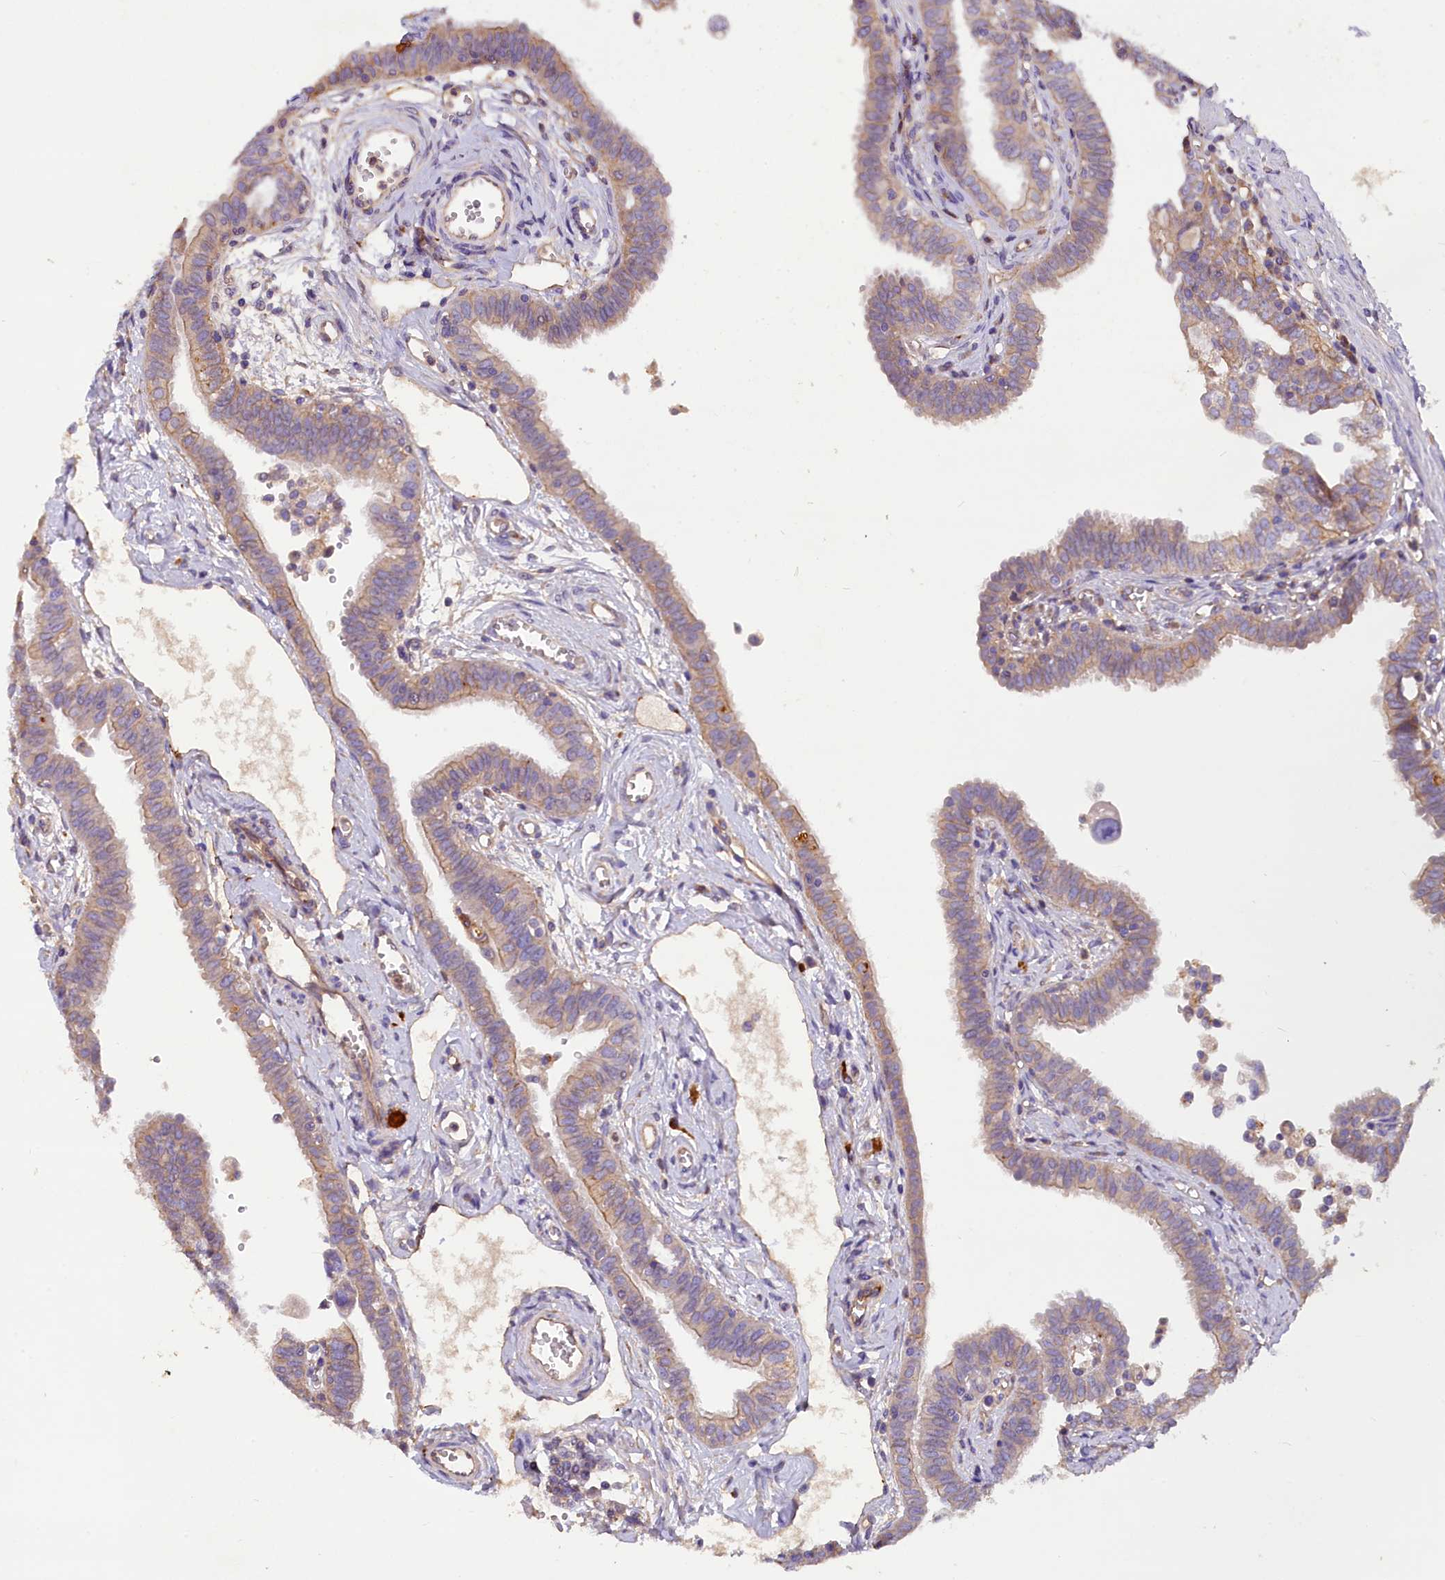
{"staining": {"intensity": "weak", "quantity": "25%-75%", "location": "cytoplasmic/membranous"}, "tissue": "fallopian tube", "cell_type": "Glandular cells", "image_type": "normal", "snomed": [{"axis": "morphology", "description": "Normal tissue, NOS"}, {"axis": "morphology", "description": "Carcinoma, NOS"}, {"axis": "topography", "description": "Fallopian tube"}, {"axis": "topography", "description": "Ovary"}], "caption": "Protein staining of unremarkable fallopian tube displays weak cytoplasmic/membranous expression in about 25%-75% of glandular cells. Immunohistochemistry (ihc) stains the protein of interest in brown and the nuclei are stained blue.", "gene": "ERMARD", "patient": {"sex": "female", "age": 59}}